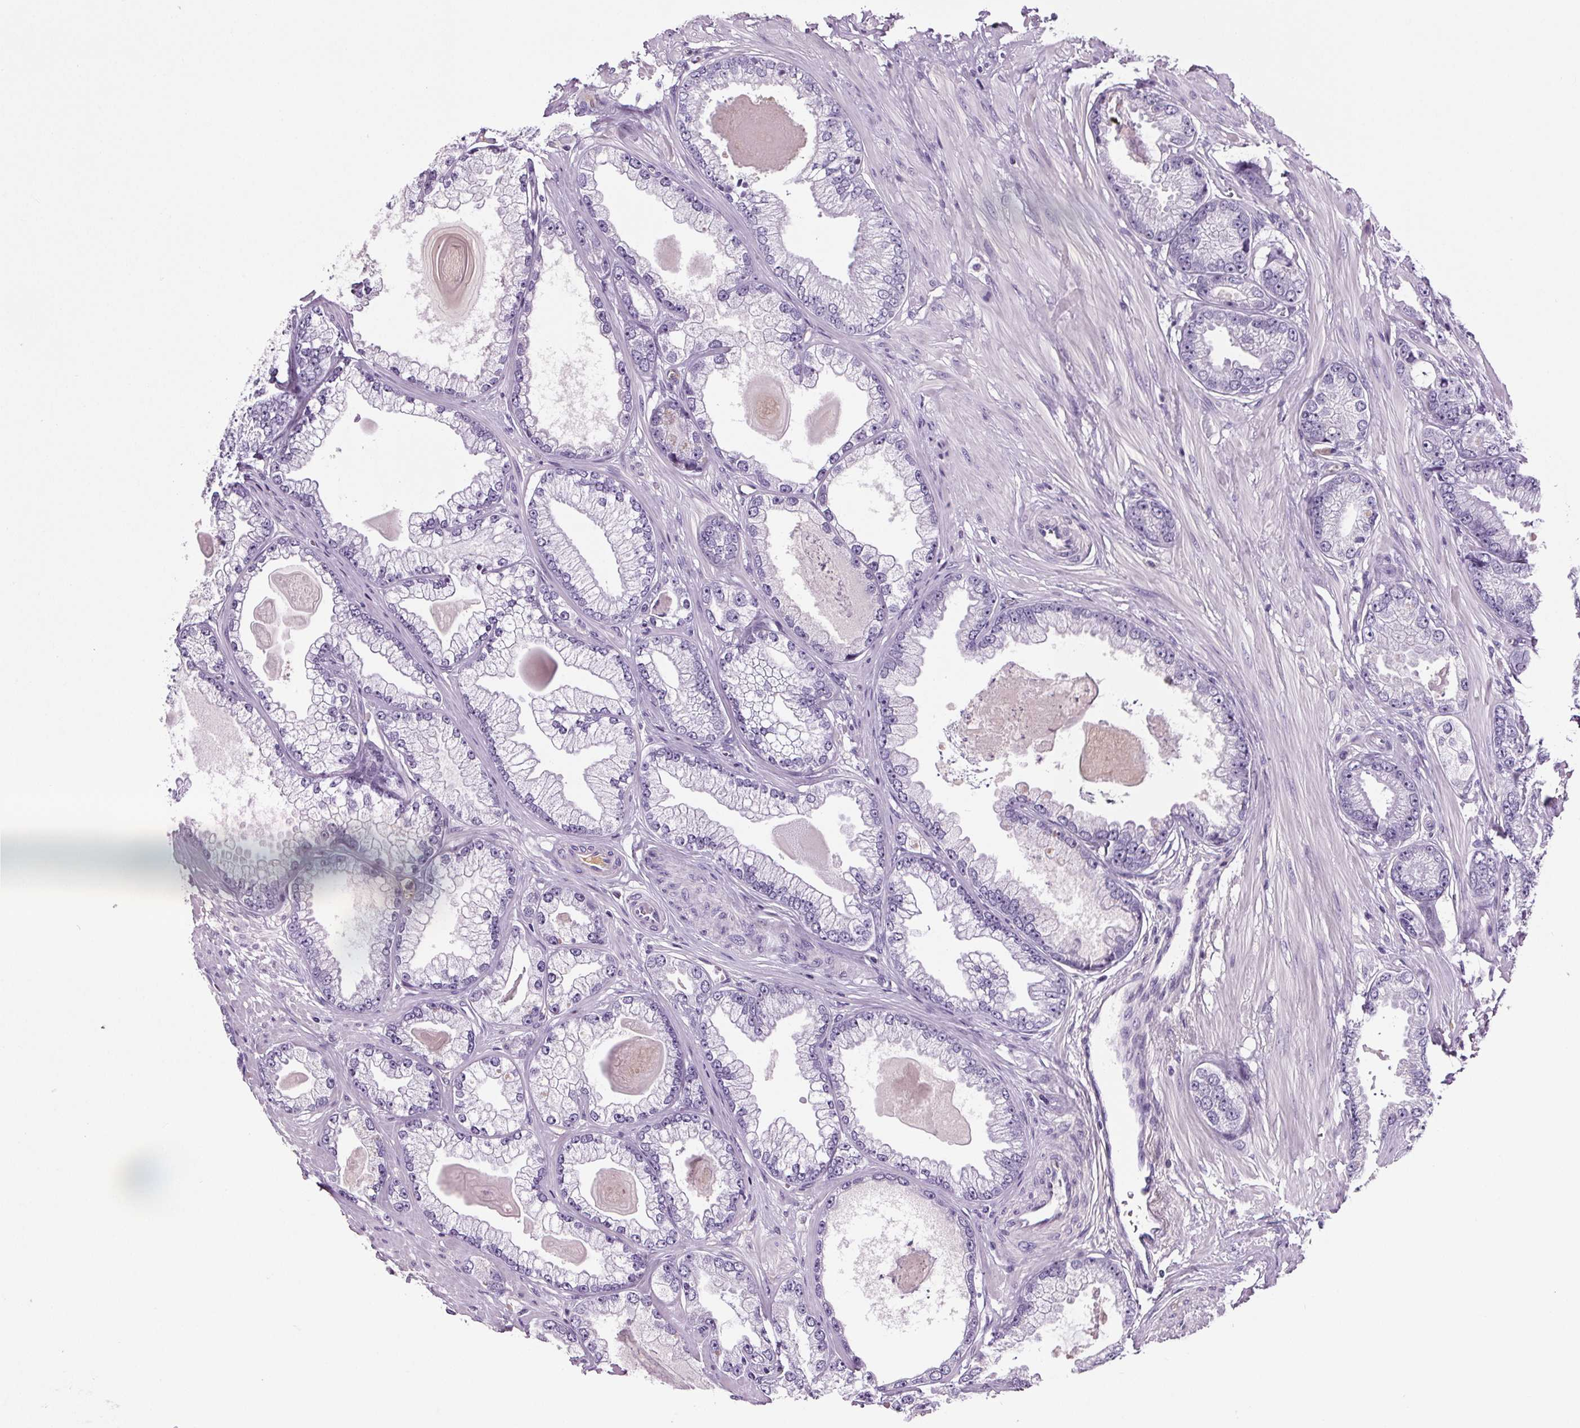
{"staining": {"intensity": "negative", "quantity": "none", "location": "none"}, "tissue": "prostate cancer", "cell_type": "Tumor cells", "image_type": "cancer", "snomed": [{"axis": "morphology", "description": "Adenocarcinoma, Low grade"}, {"axis": "topography", "description": "Prostate"}], "caption": "An immunohistochemistry photomicrograph of adenocarcinoma (low-grade) (prostate) is shown. There is no staining in tumor cells of adenocarcinoma (low-grade) (prostate).", "gene": "CD5L", "patient": {"sex": "male", "age": 64}}